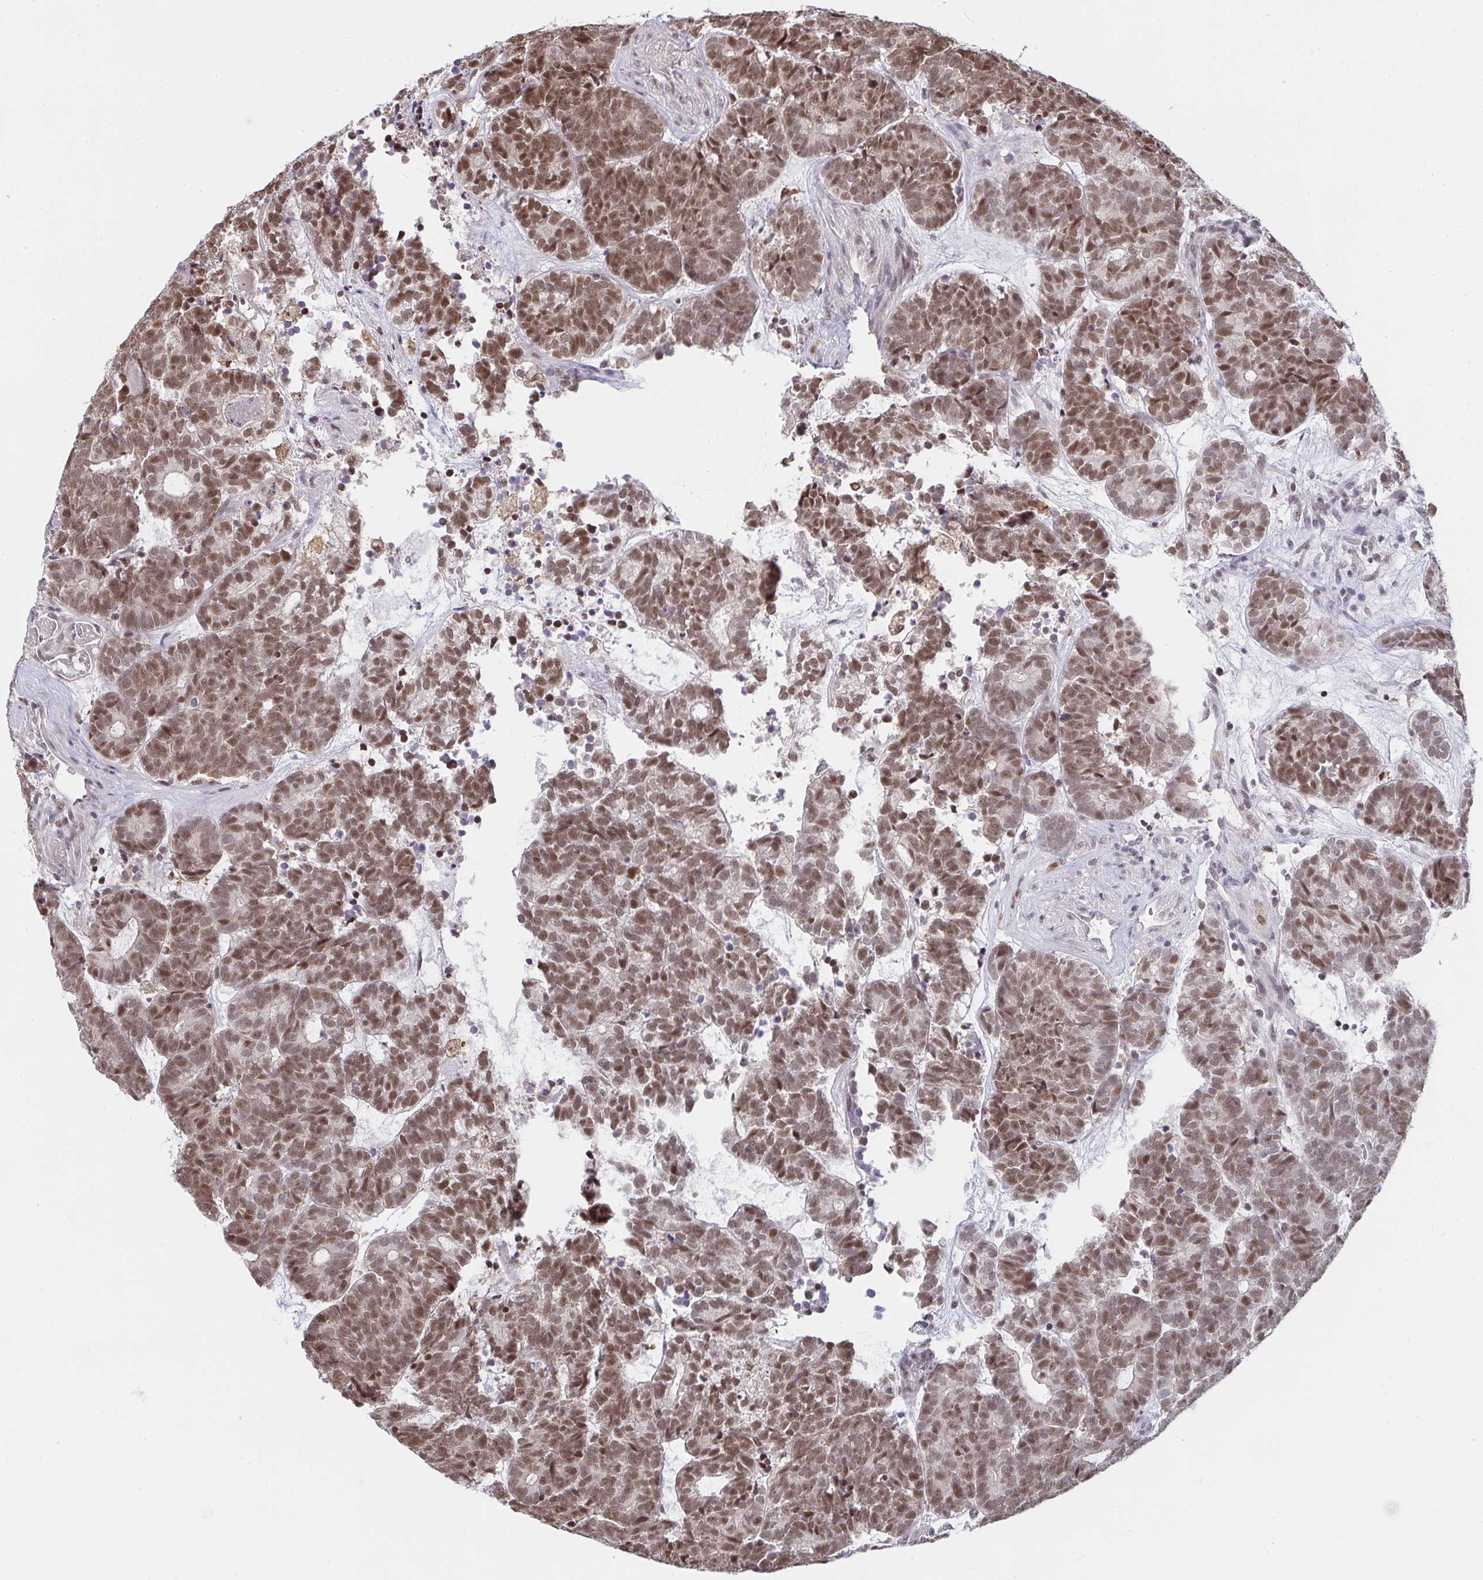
{"staining": {"intensity": "moderate", "quantity": ">75%", "location": "nuclear"}, "tissue": "head and neck cancer", "cell_type": "Tumor cells", "image_type": "cancer", "snomed": [{"axis": "morphology", "description": "Adenocarcinoma, NOS"}, {"axis": "topography", "description": "Head-Neck"}], "caption": "Protein expression analysis of human head and neck cancer reveals moderate nuclear expression in approximately >75% of tumor cells.", "gene": "SAP30", "patient": {"sex": "female", "age": 81}}